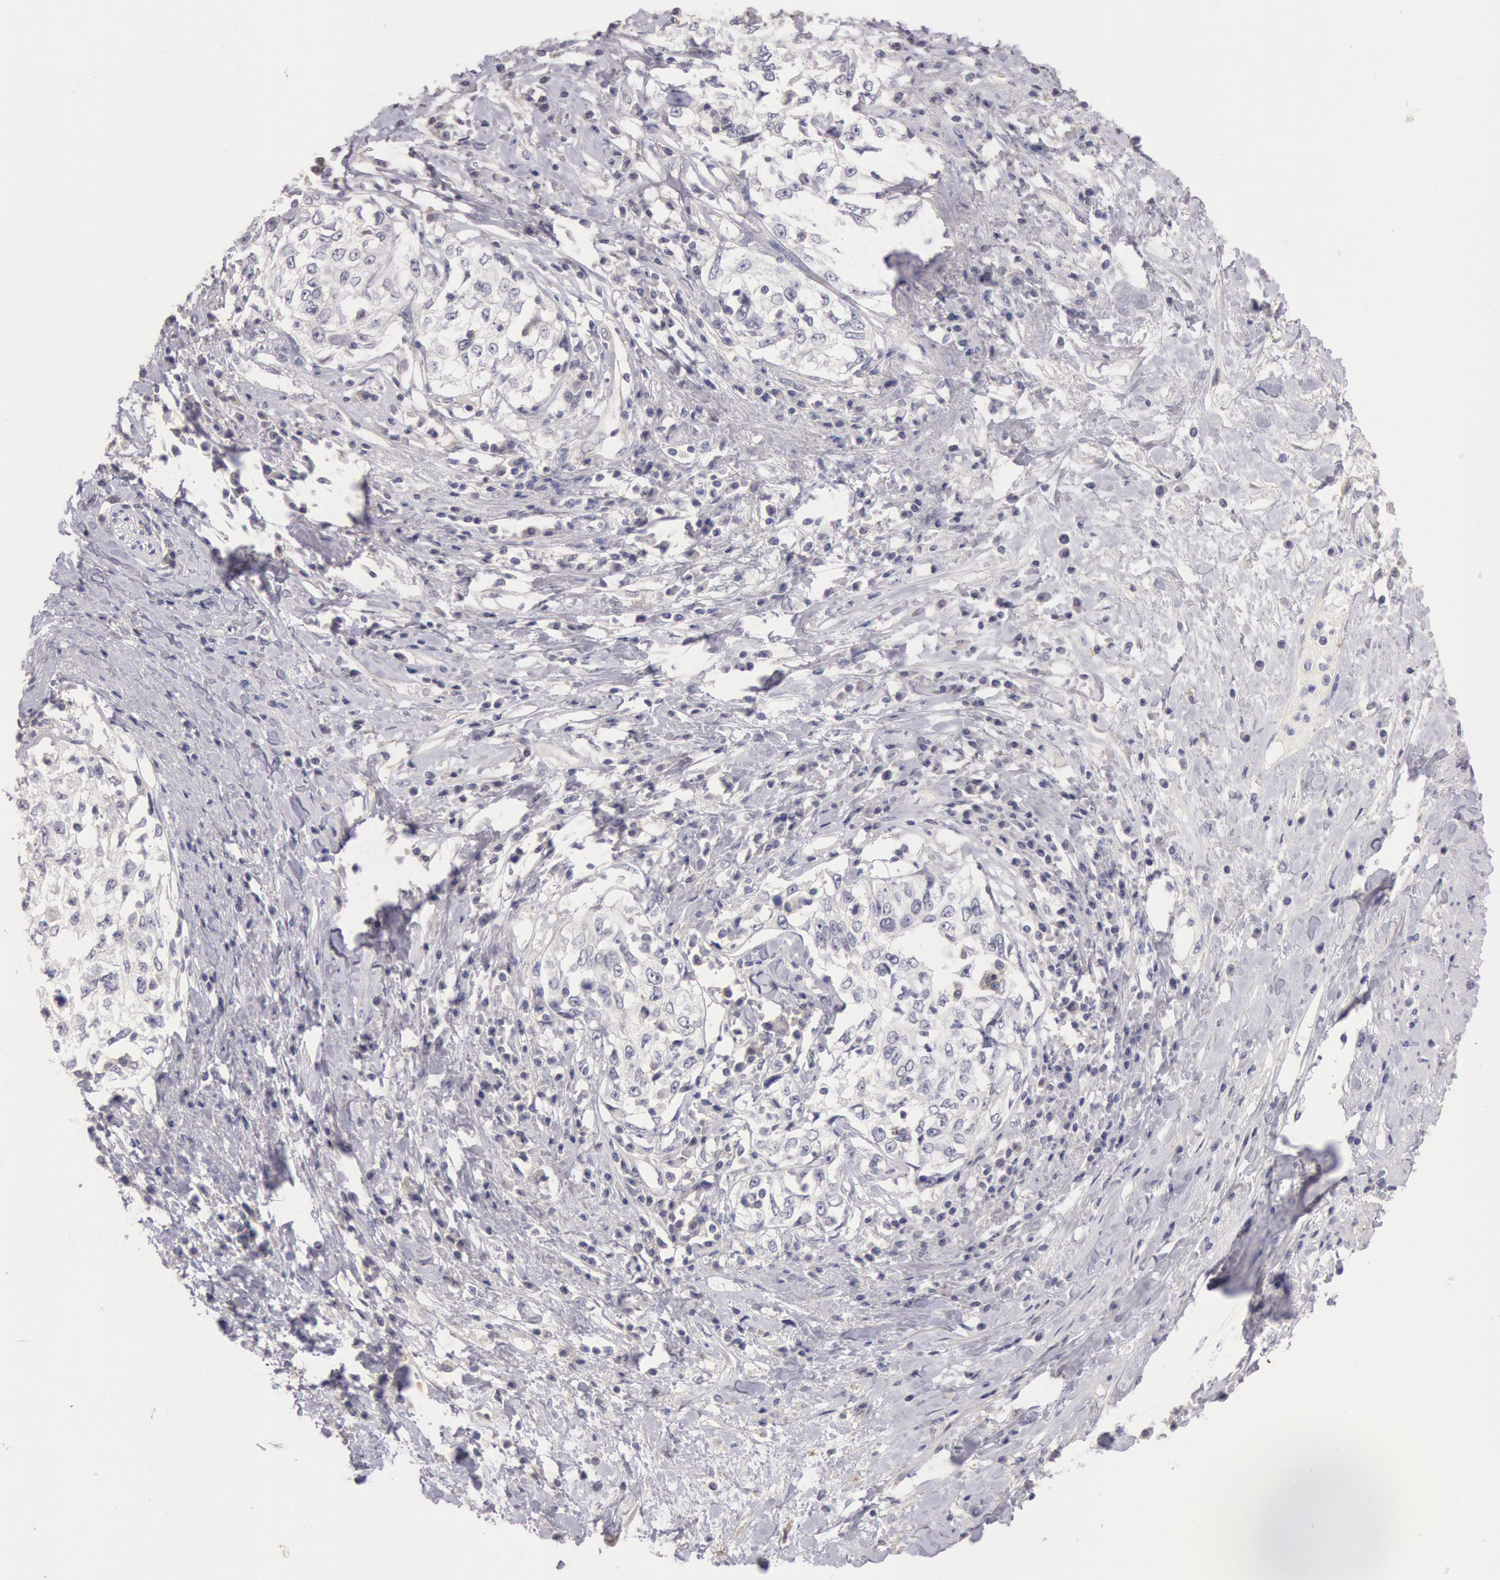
{"staining": {"intensity": "negative", "quantity": "none", "location": "none"}, "tissue": "cervical cancer", "cell_type": "Tumor cells", "image_type": "cancer", "snomed": [{"axis": "morphology", "description": "Squamous cell carcinoma, NOS"}, {"axis": "topography", "description": "Cervix"}], "caption": "Immunohistochemistry (IHC) of human cervical squamous cell carcinoma reveals no expression in tumor cells. (Immunohistochemistry, brightfield microscopy, high magnification).", "gene": "TRIB2", "patient": {"sex": "female", "age": 57}}